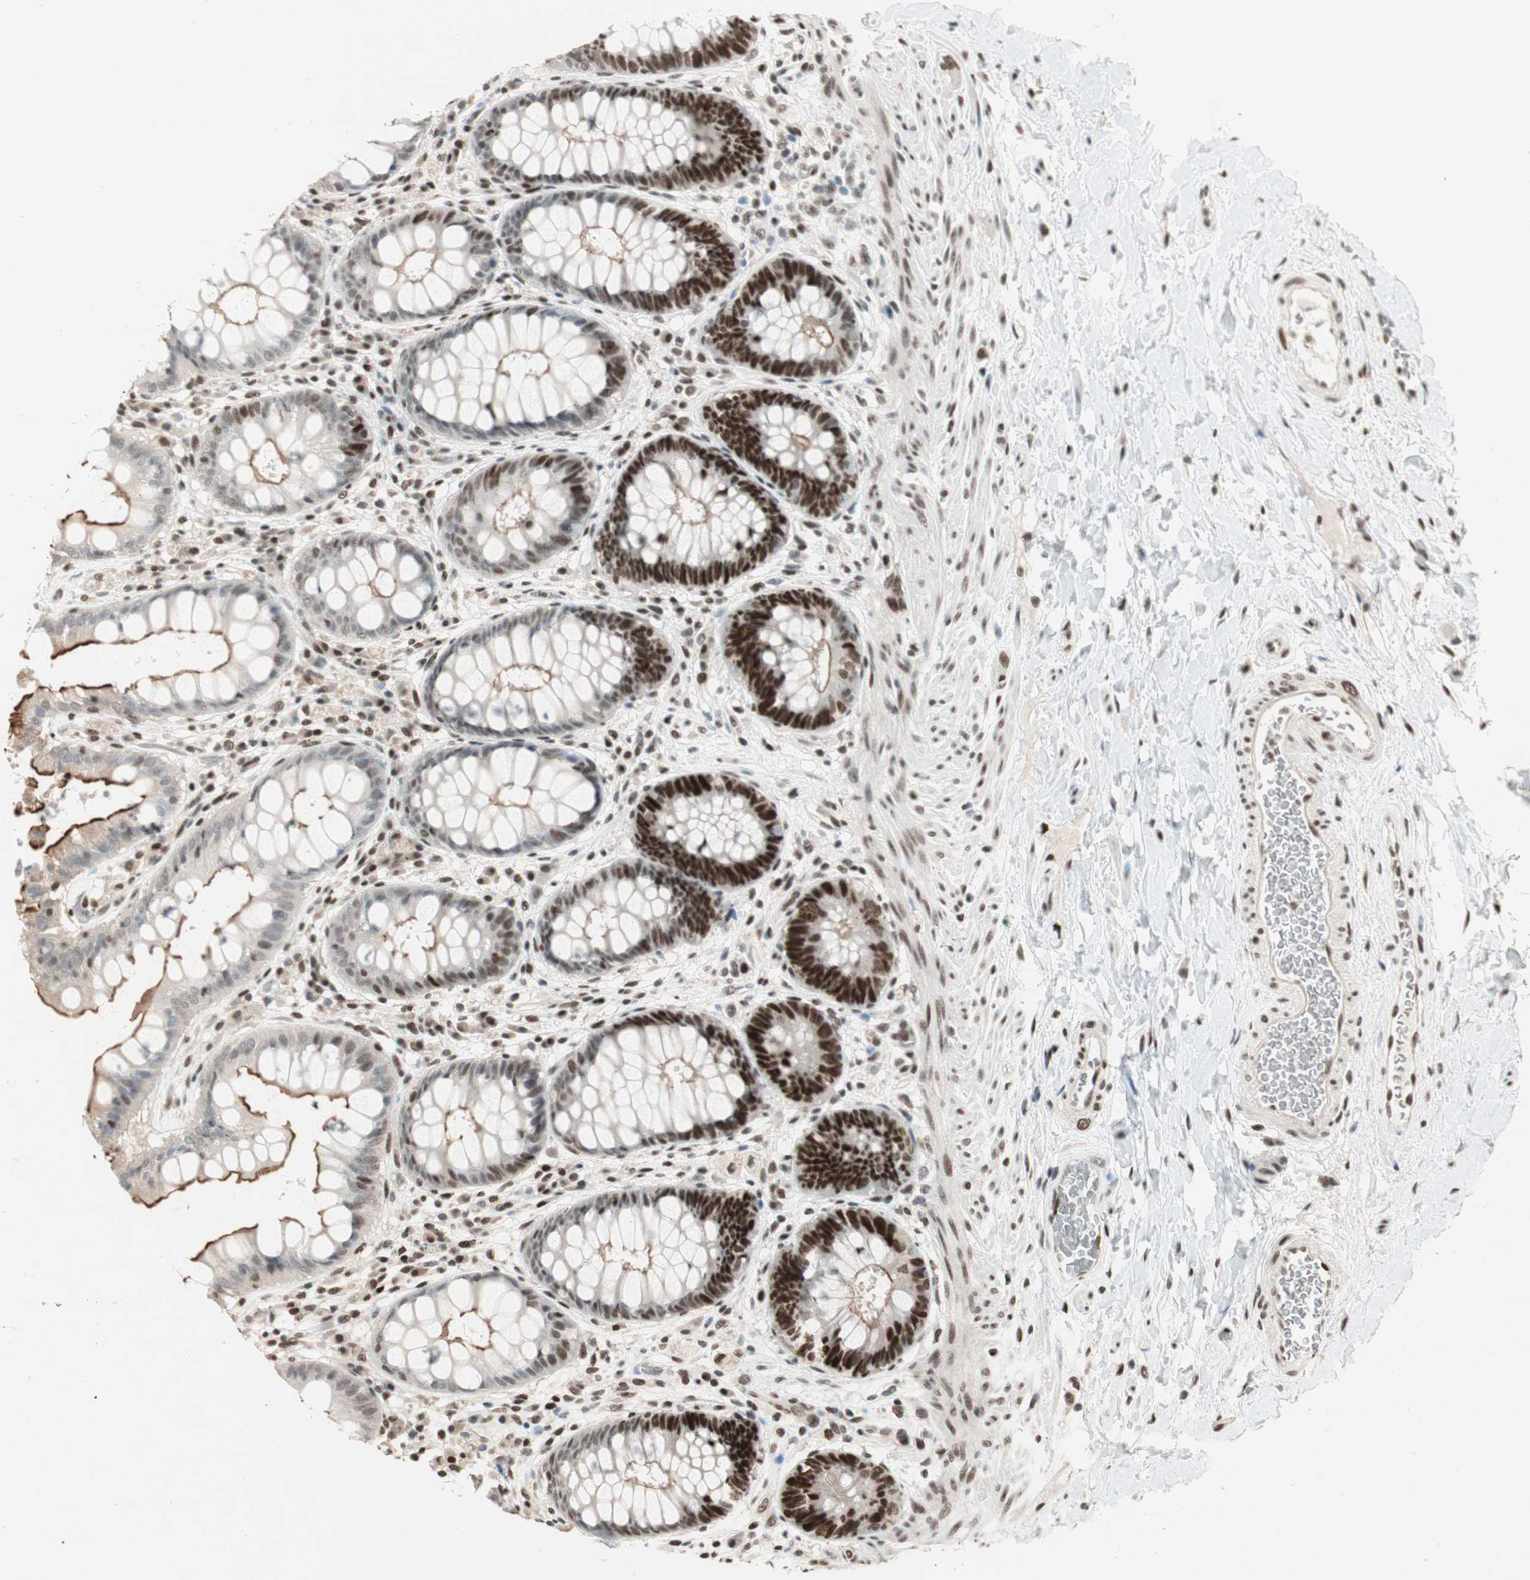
{"staining": {"intensity": "strong", "quantity": ">75%", "location": "cytoplasmic/membranous,nuclear"}, "tissue": "rectum", "cell_type": "Glandular cells", "image_type": "normal", "snomed": [{"axis": "morphology", "description": "Normal tissue, NOS"}, {"axis": "topography", "description": "Rectum"}], "caption": "IHC of normal rectum displays high levels of strong cytoplasmic/membranous,nuclear positivity in about >75% of glandular cells.", "gene": "MDC1", "patient": {"sex": "female", "age": 46}}